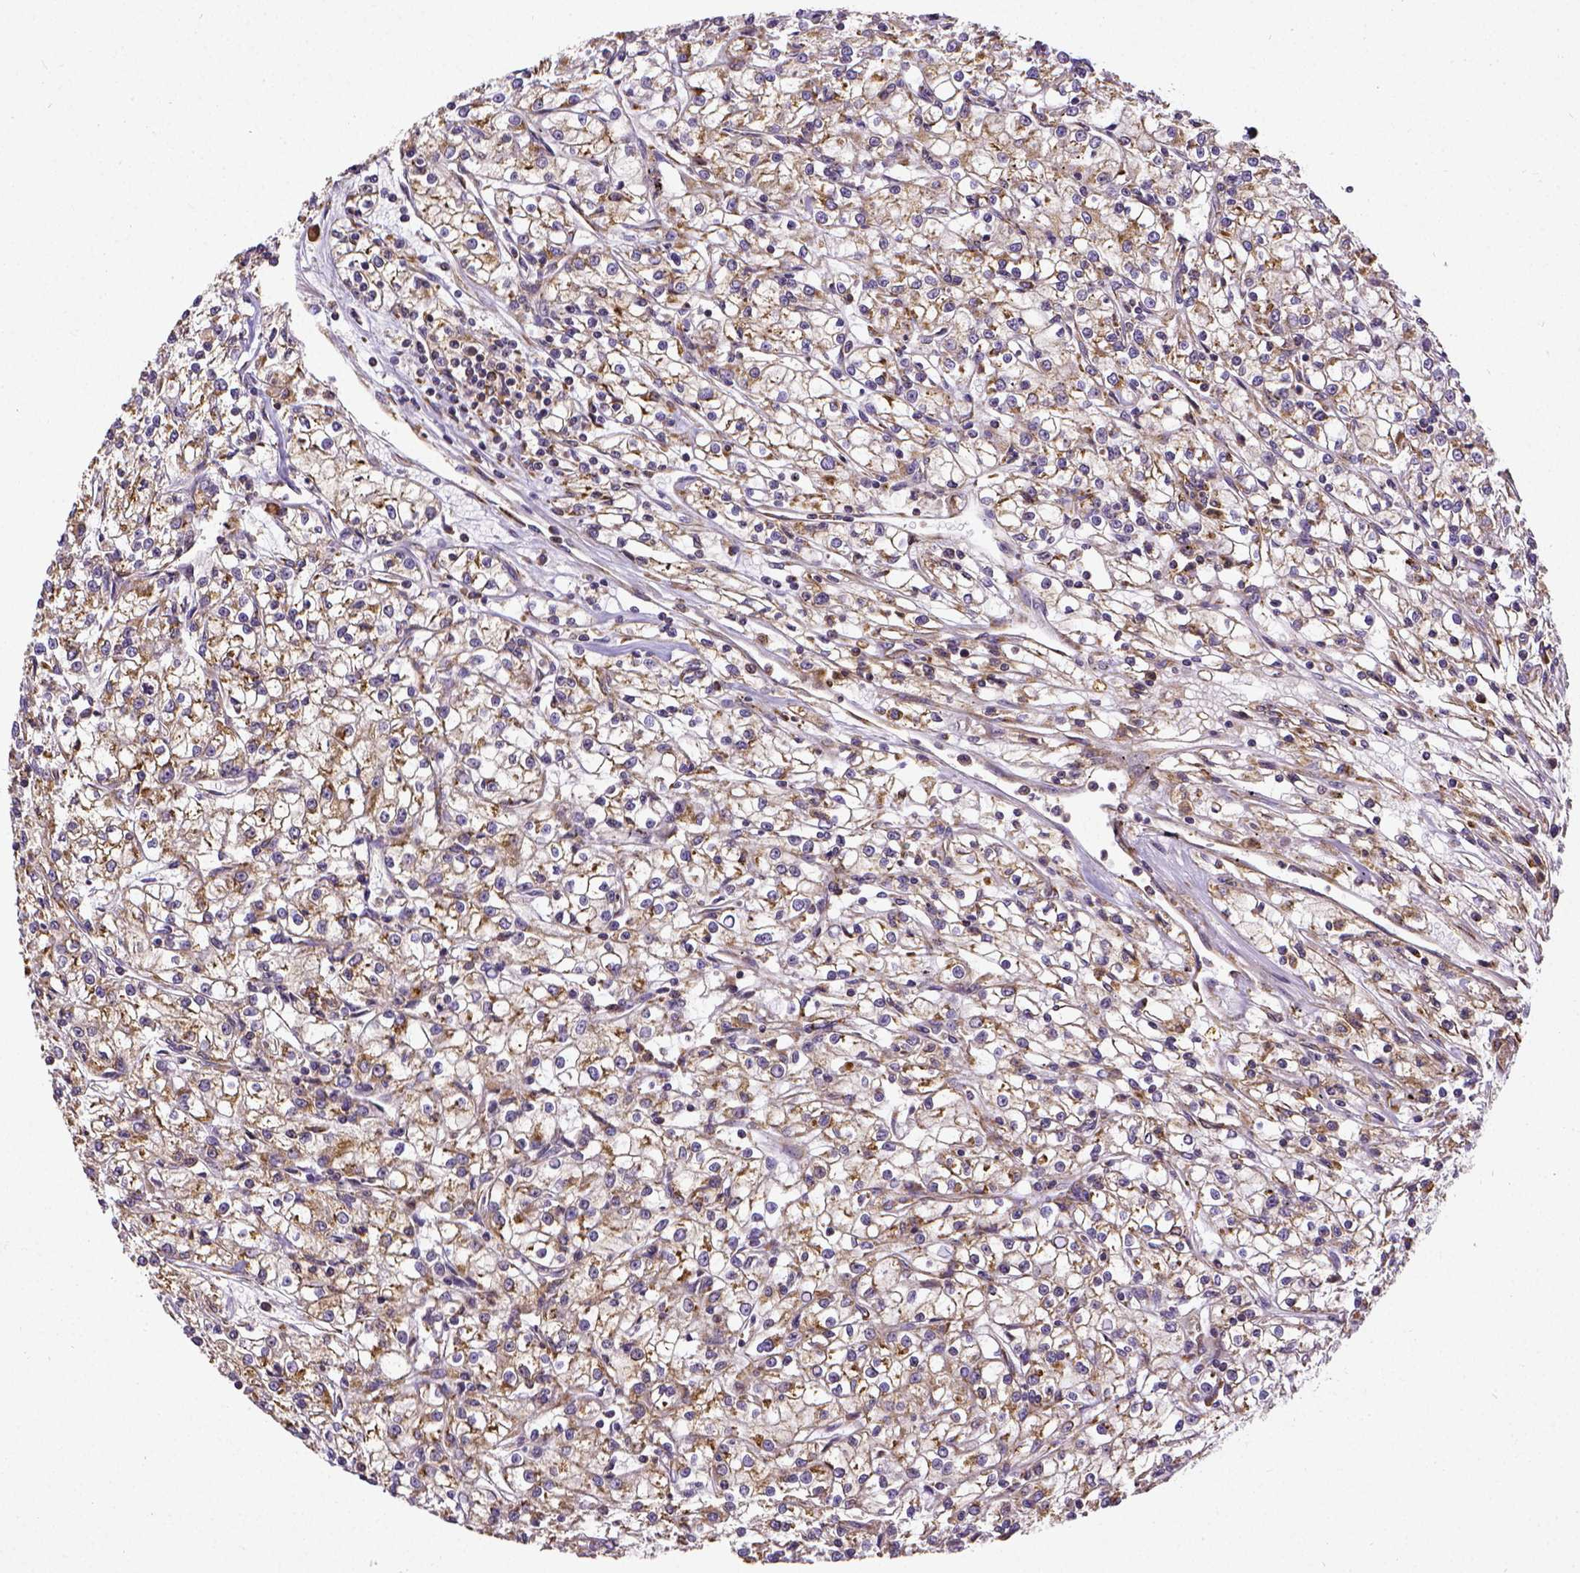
{"staining": {"intensity": "weak", "quantity": "25%-75%", "location": "cytoplasmic/membranous"}, "tissue": "renal cancer", "cell_type": "Tumor cells", "image_type": "cancer", "snomed": [{"axis": "morphology", "description": "Adenocarcinoma, NOS"}, {"axis": "topography", "description": "Kidney"}], "caption": "Immunohistochemical staining of human renal cancer demonstrates low levels of weak cytoplasmic/membranous expression in approximately 25%-75% of tumor cells. (DAB IHC with brightfield microscopy, high magnification).", "gene": "MTDH", "patient": {"sex": "female", "age": 59}}